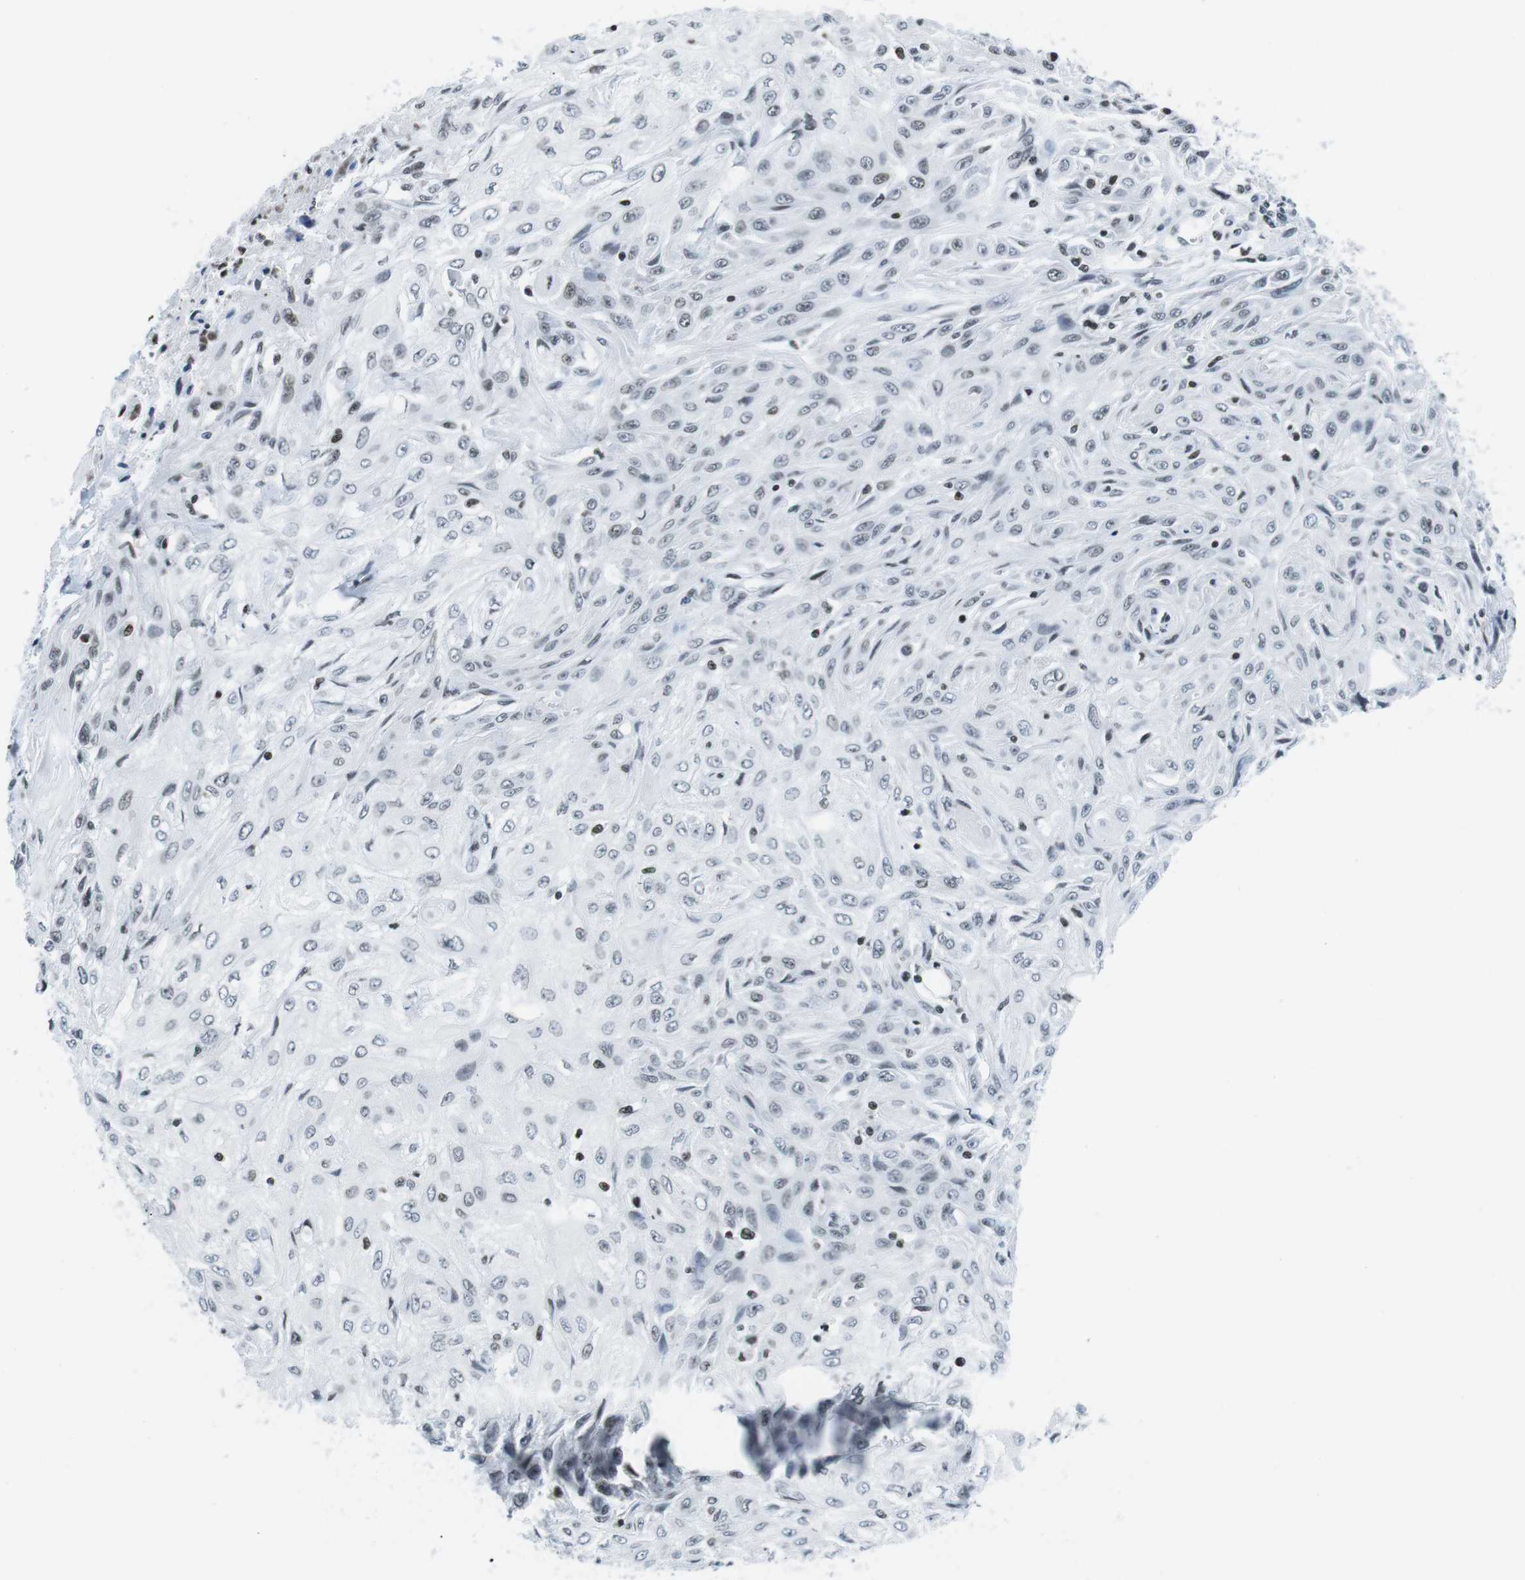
{"staining": {"intensity": "negative", "quantity": "none", "location": "none"}, "tissue": "skin cancer", "cell_type": "Tumor cells", "image_type": "cancer", "snomed": [{"axis": "morphology", "description": "Squamous cell carcinoma, NOS"}, {"axis": "topography", "description": "Skin"}], "caption": "There is no significant positivity in tumor cells of skin cancer (squamous cell carcinoma).", "gene": "E2F2", "patient": {"sex": "male", "age": 75}}